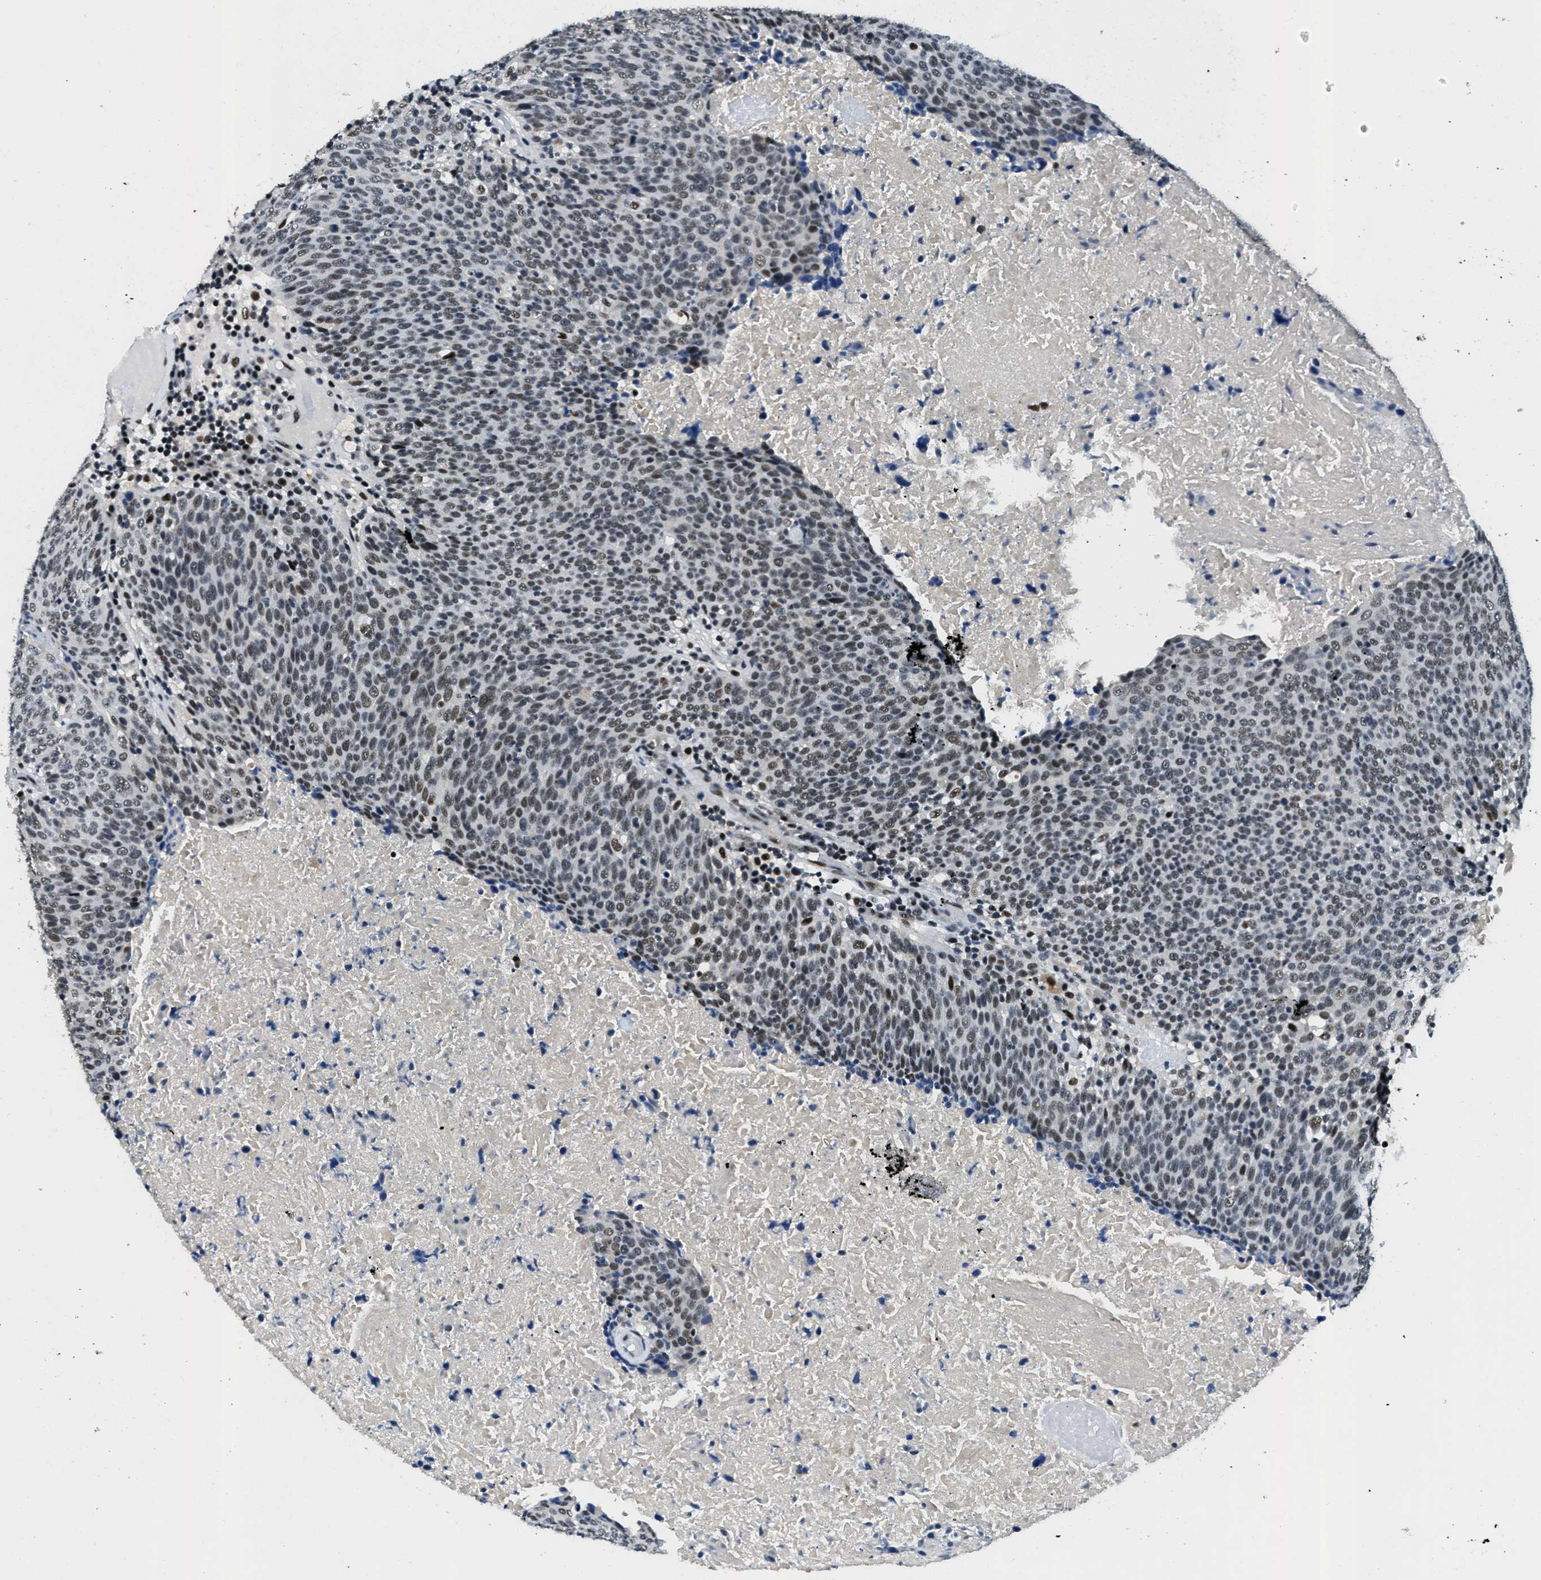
{"staining": {"intensity": "moderate", "quantity": ">75%", "location": "nuclear"}, "tissue": "head and neck cancer", "cell_type": "Tumor cells", "image_type": "cancer", "snomed": [{"axis": "morphology", "description": "Squamous cell carcinoma, NOS"}, {"axis": "morphology", "description": "Squamous cell carcinoma, metastatic, NOS"}, {"axis": "topography", "description": "Lymph node"}, {"axis": "topography", "description": "Head-Neck"}], "caption": "Protein expression by immunohistochemistry reveals moderate nuclear staining in approximately >75% of tumor cells in head and neck cancer (squamous cell carcinoma).", "gene": "SSB", "patient": {"sex": "male", "age": 62}}